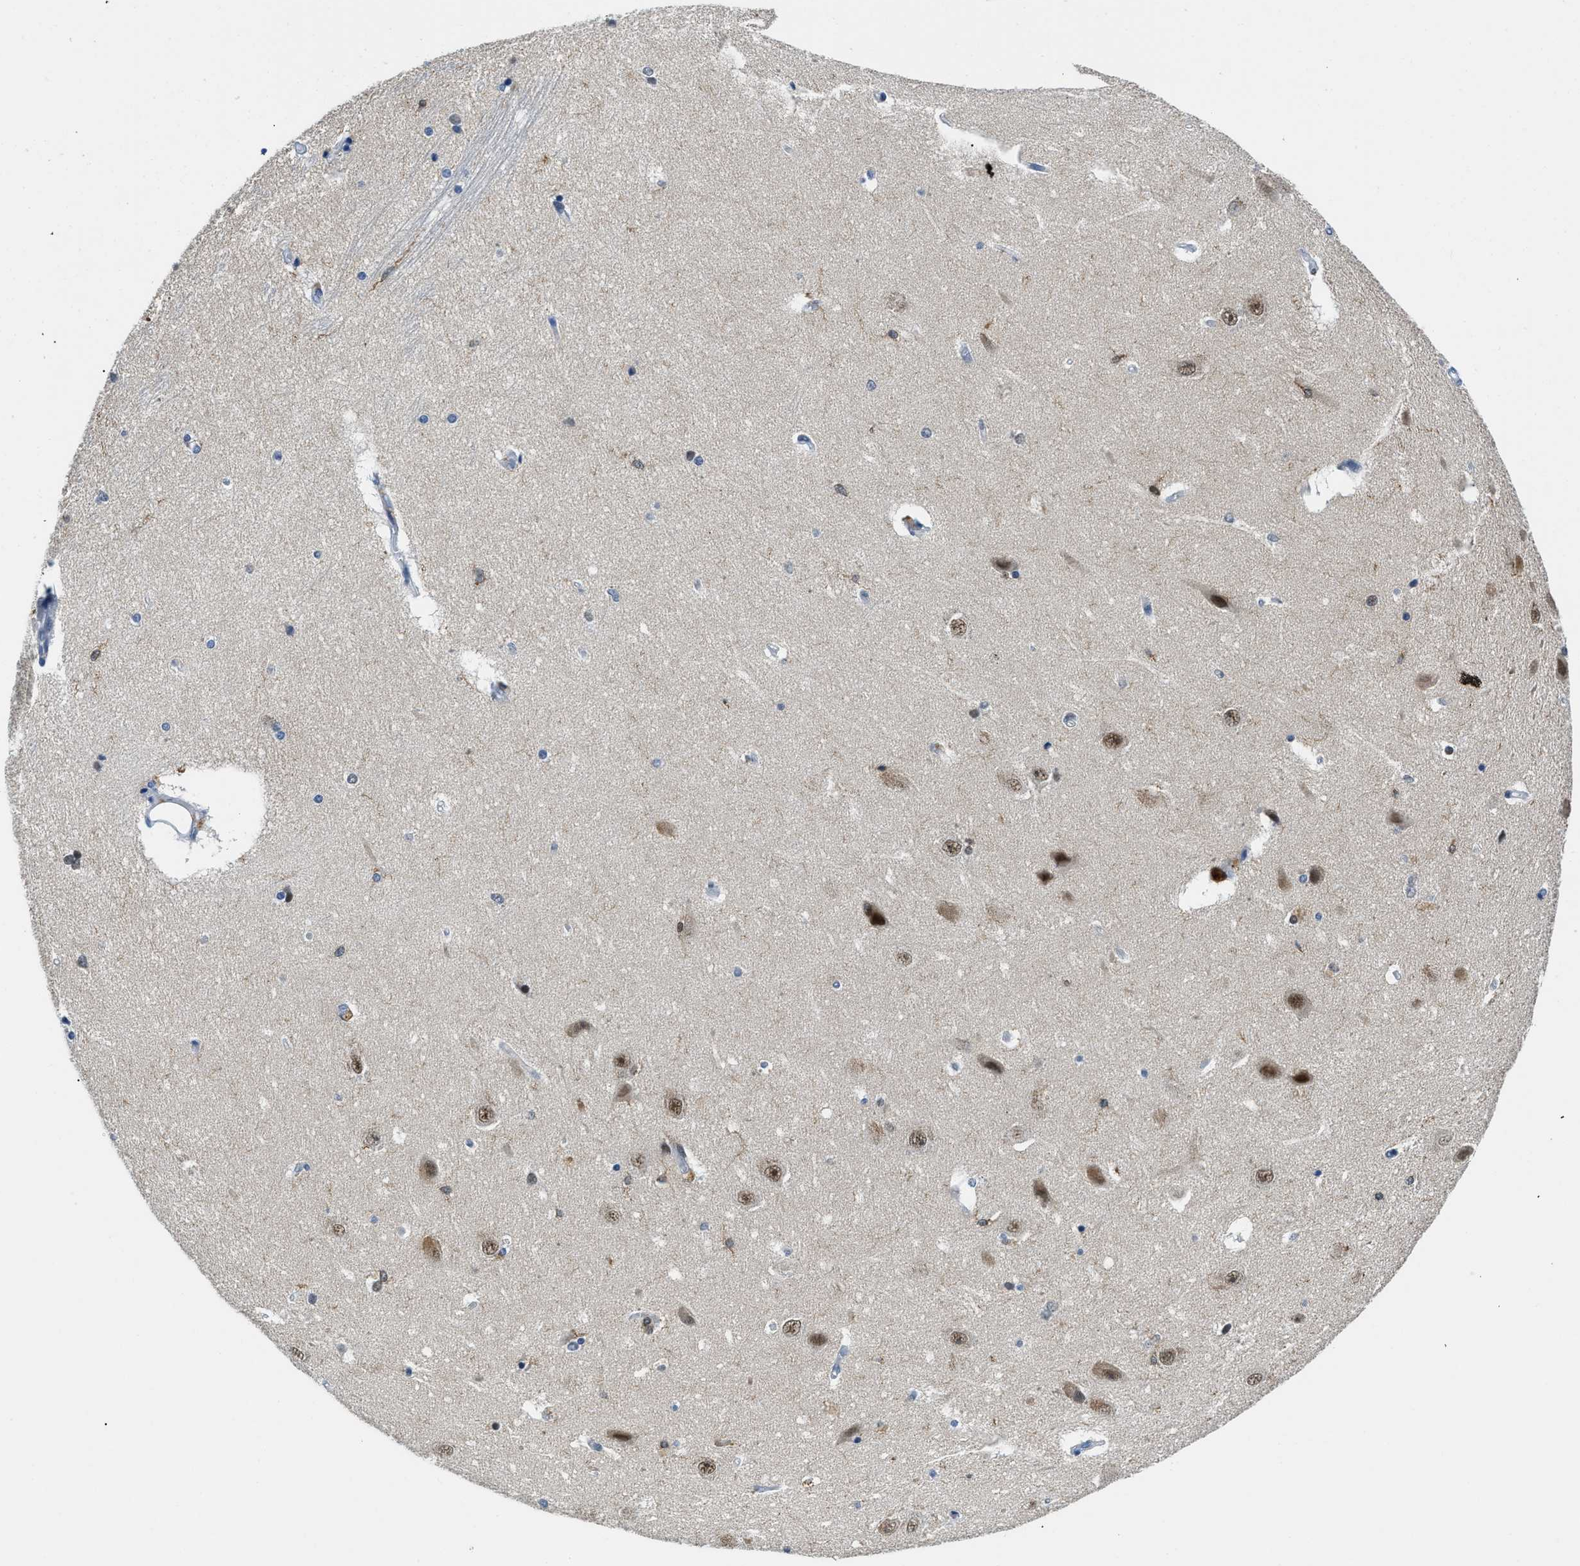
{"staining": {"intensity": "moderate", "quantity": "<25%", "location": "cytoplasmic/membranous"}, "tissue": "hippocampus", "cell_type": "Glial cells", "image_type": "normal", "snomed": [{"axis": "morphology", "description": "Normal tissue, NOS"}, {"axis": "topography", "description": "Hippocampus"}], "caption": "Immunohistochemistry (DAB (3,3'-diaminobenzidine)) staining of benign hippocampus shows moderate cytoplasmic/membranous protein positivity in approximately <25% of glial cells. (DAB IHC with brightfield microscopy, high magnification).", "gene": "FAM151A", "patient": {"sex": "female", "age": 54}}